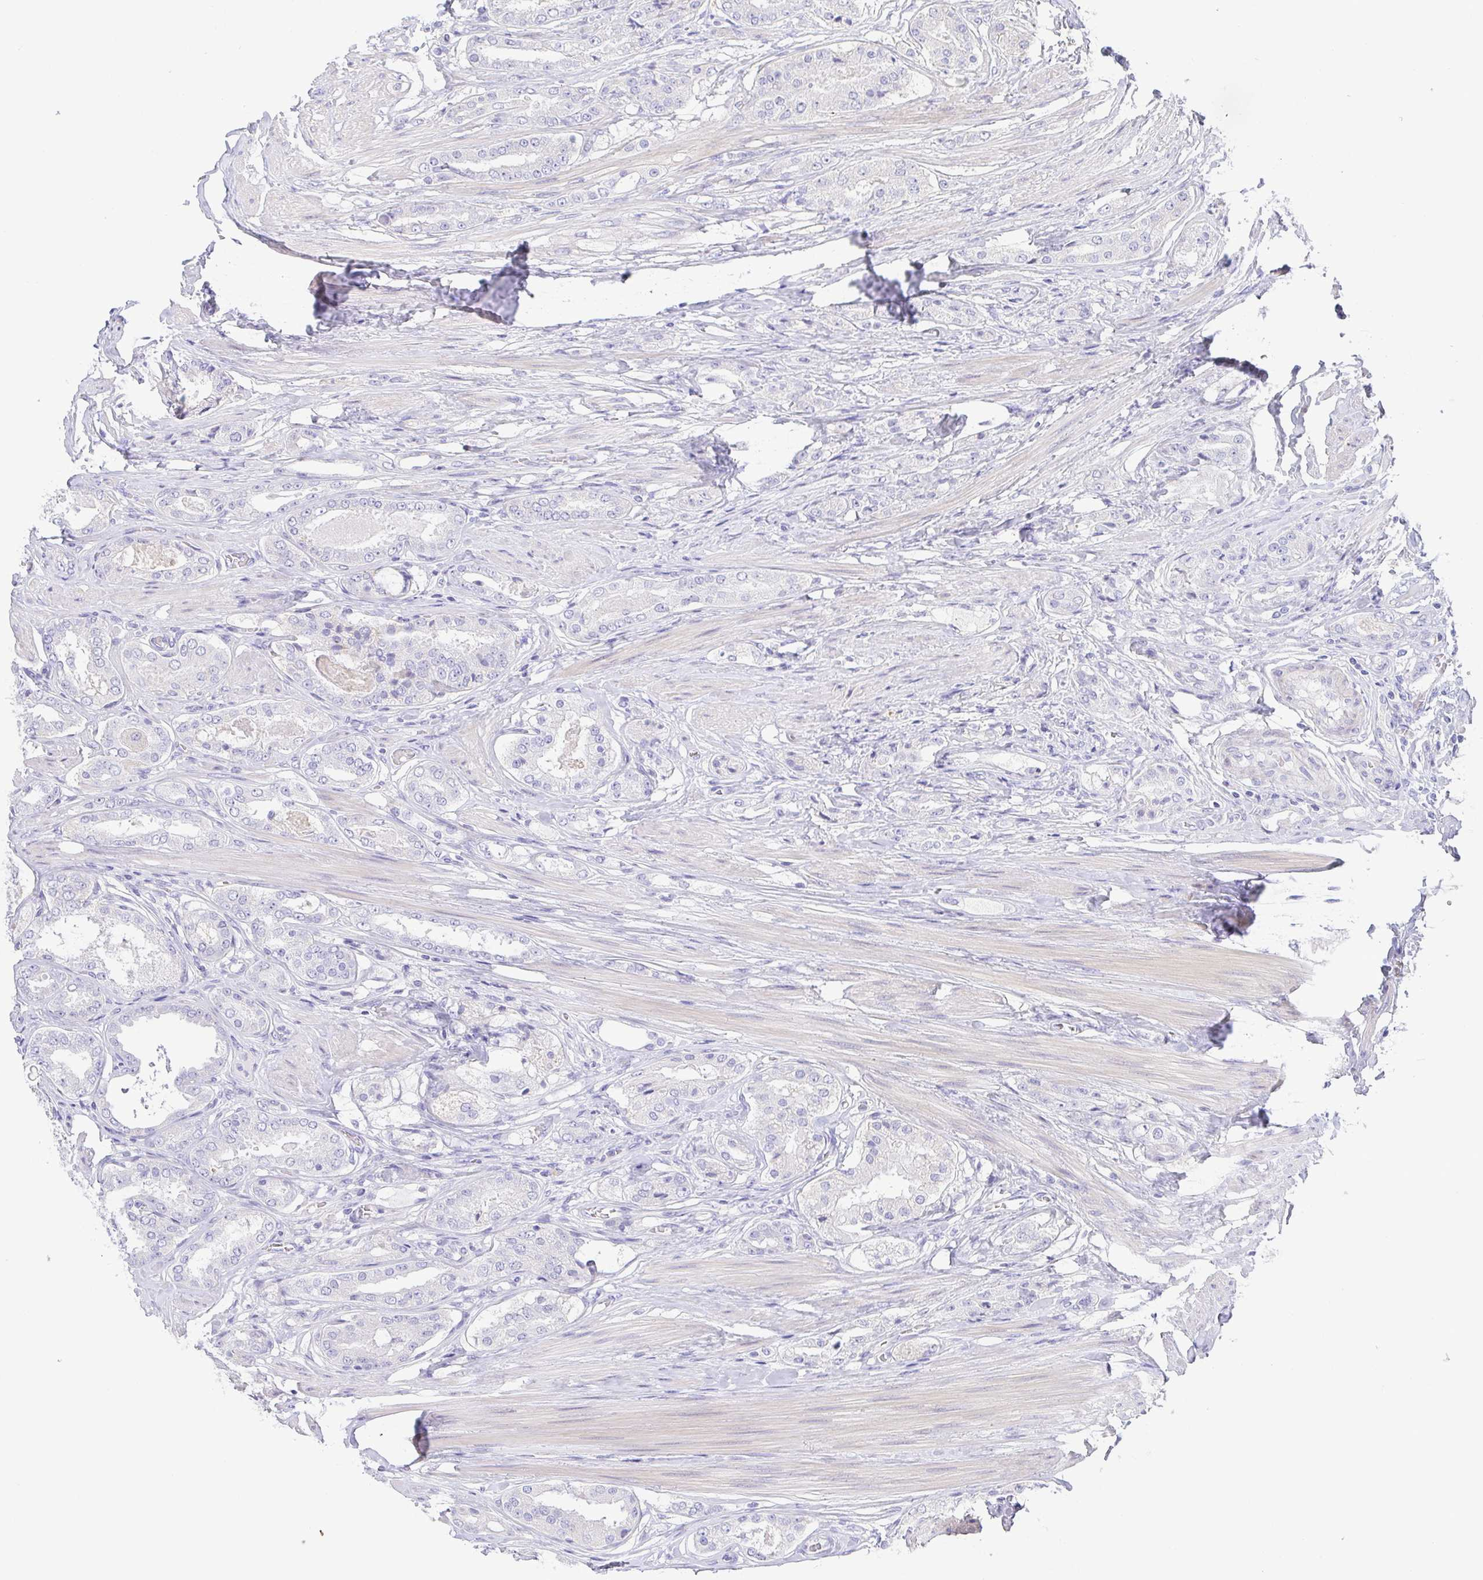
{"staining": {"intensity": "negative", "quantity": "none", "location": "none"}, "tissue": "prostate cancer", "cell_type": "Tumor cells", "image_type": "cancer", "snomed": [{"axis": "morphology", "description": "Adenocarcinoma, High grade"}, {"axis": "topography", "description": "Prostate"}], "caption": "Tumor cells are negative for brown protein staining in prostate high-grade adenocarcinoma.", "gene": "PKDREJ", "patient": {"sex": "male", "age": 63}}